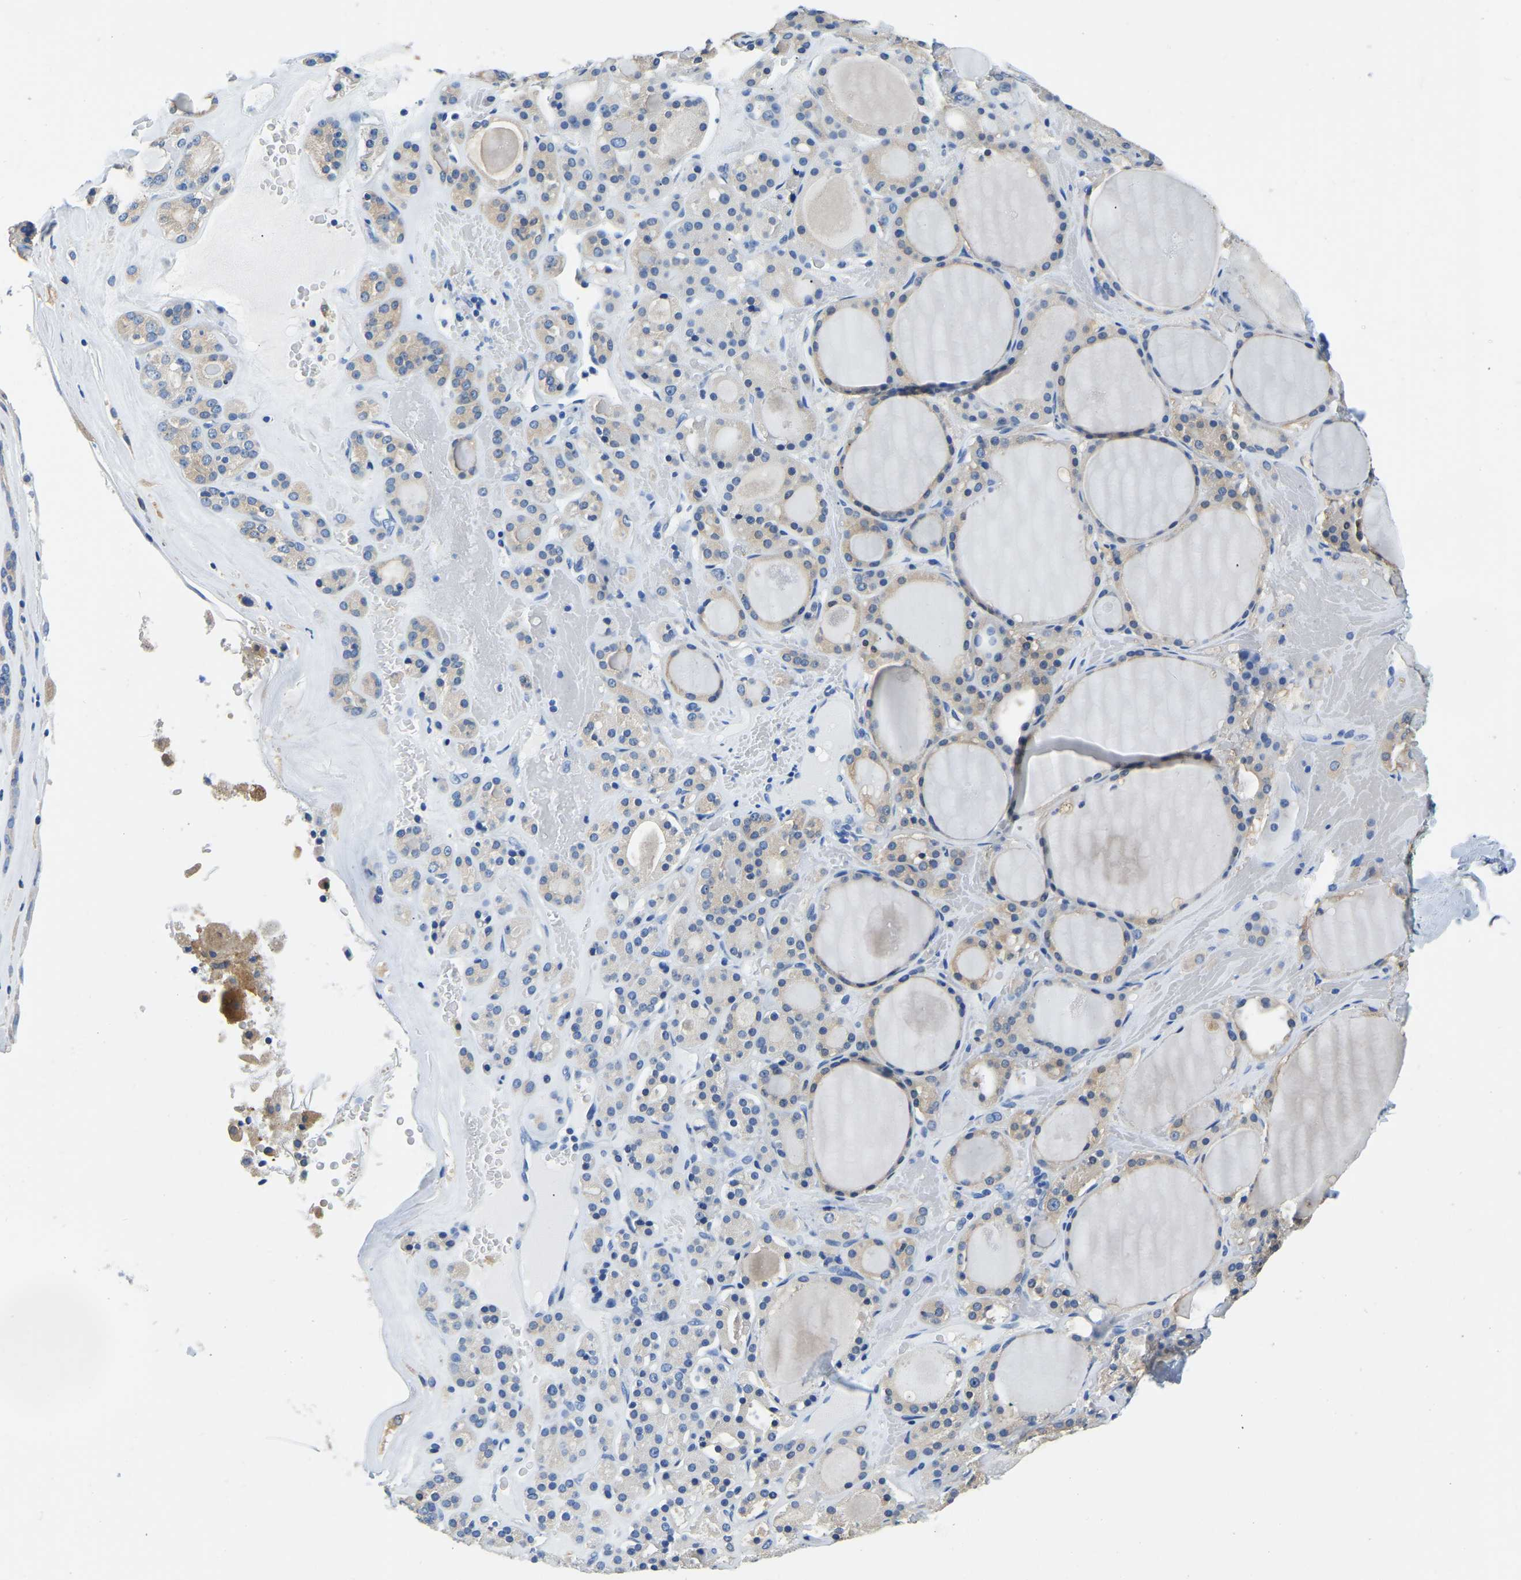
{"staining": {"intensity": "weak", "quantity": "25%-75%", "location": "cytoplasmic/membranous"}, "tissue": "thyroid gland", "cell_type": "Glandular cells", "image_type": "normal", "snomed": [{"axis": "morphology", "description": "Normal tissue, NOS"}, {"axis": "morphology", "description": "Carcinoma, NOS"}, {"axis": "topography", "description": "Thyroid gland"}], "caption": "A high-resolution photomicrograph shows IHC staining of normal thyroid gland, which reveals weak cytoplasmic/membranous positivity in approximately 25%-75% of glandular cells.", "gene": "ZDHHC13", "patient": {"sex": "female", "age": 86}}